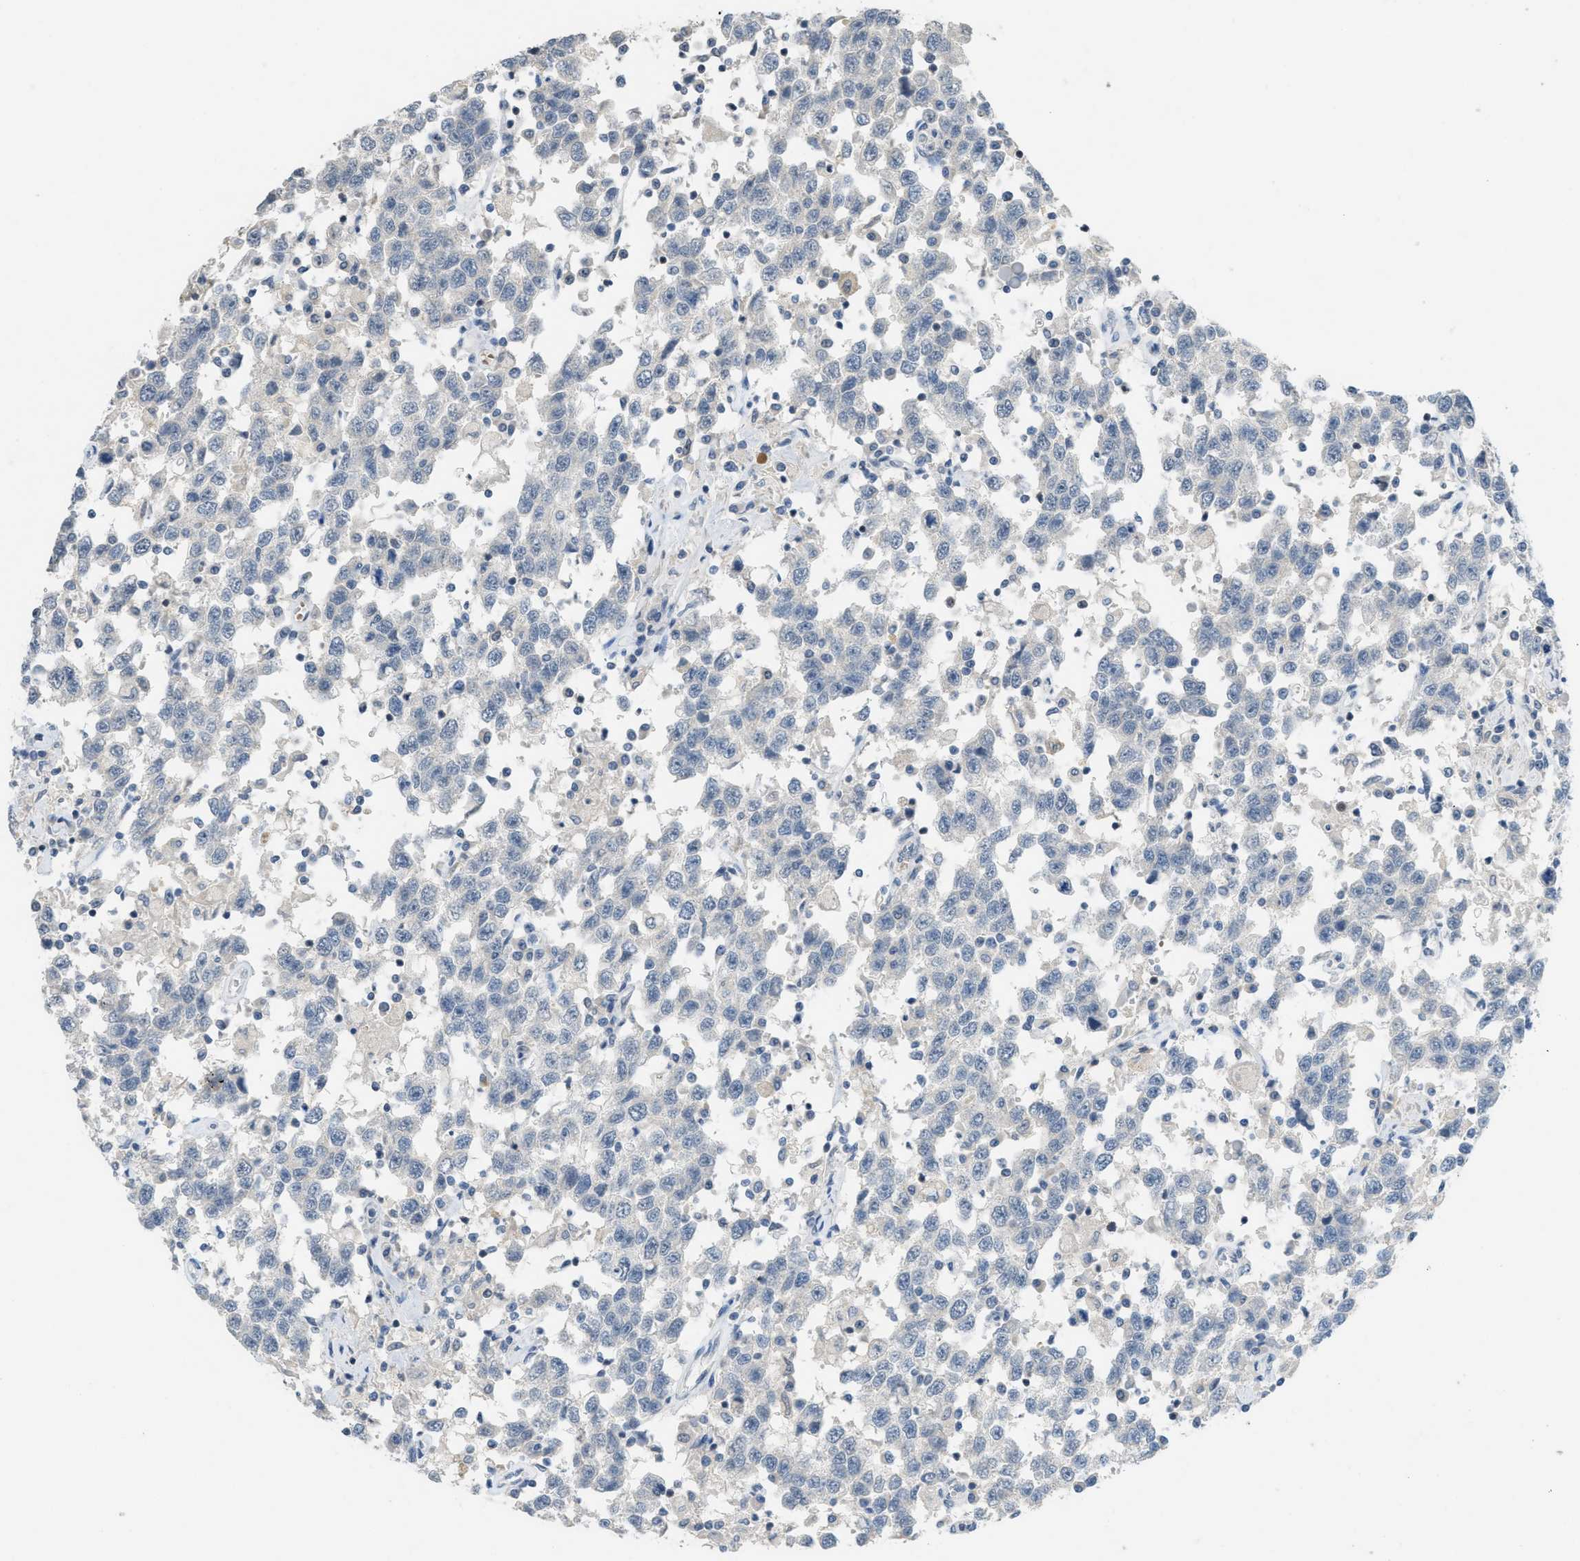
{"staining": {"intensity": "negative", "quantity": "none", "location": "none"}, "tissue": "testis cancer", "cell_type": "Tumor cells", "image_type": "cancer", "snomed": [{"axis": "morphology", "description": "Seminoma, NOS"}, {"axis": "topography", "description": "Testis"}], "caption": "Tumor cells show no significant staining in testis cancer (seminoma).", "gene": "TXNDC2", "patient": {"sex": "male", "age": 41}}